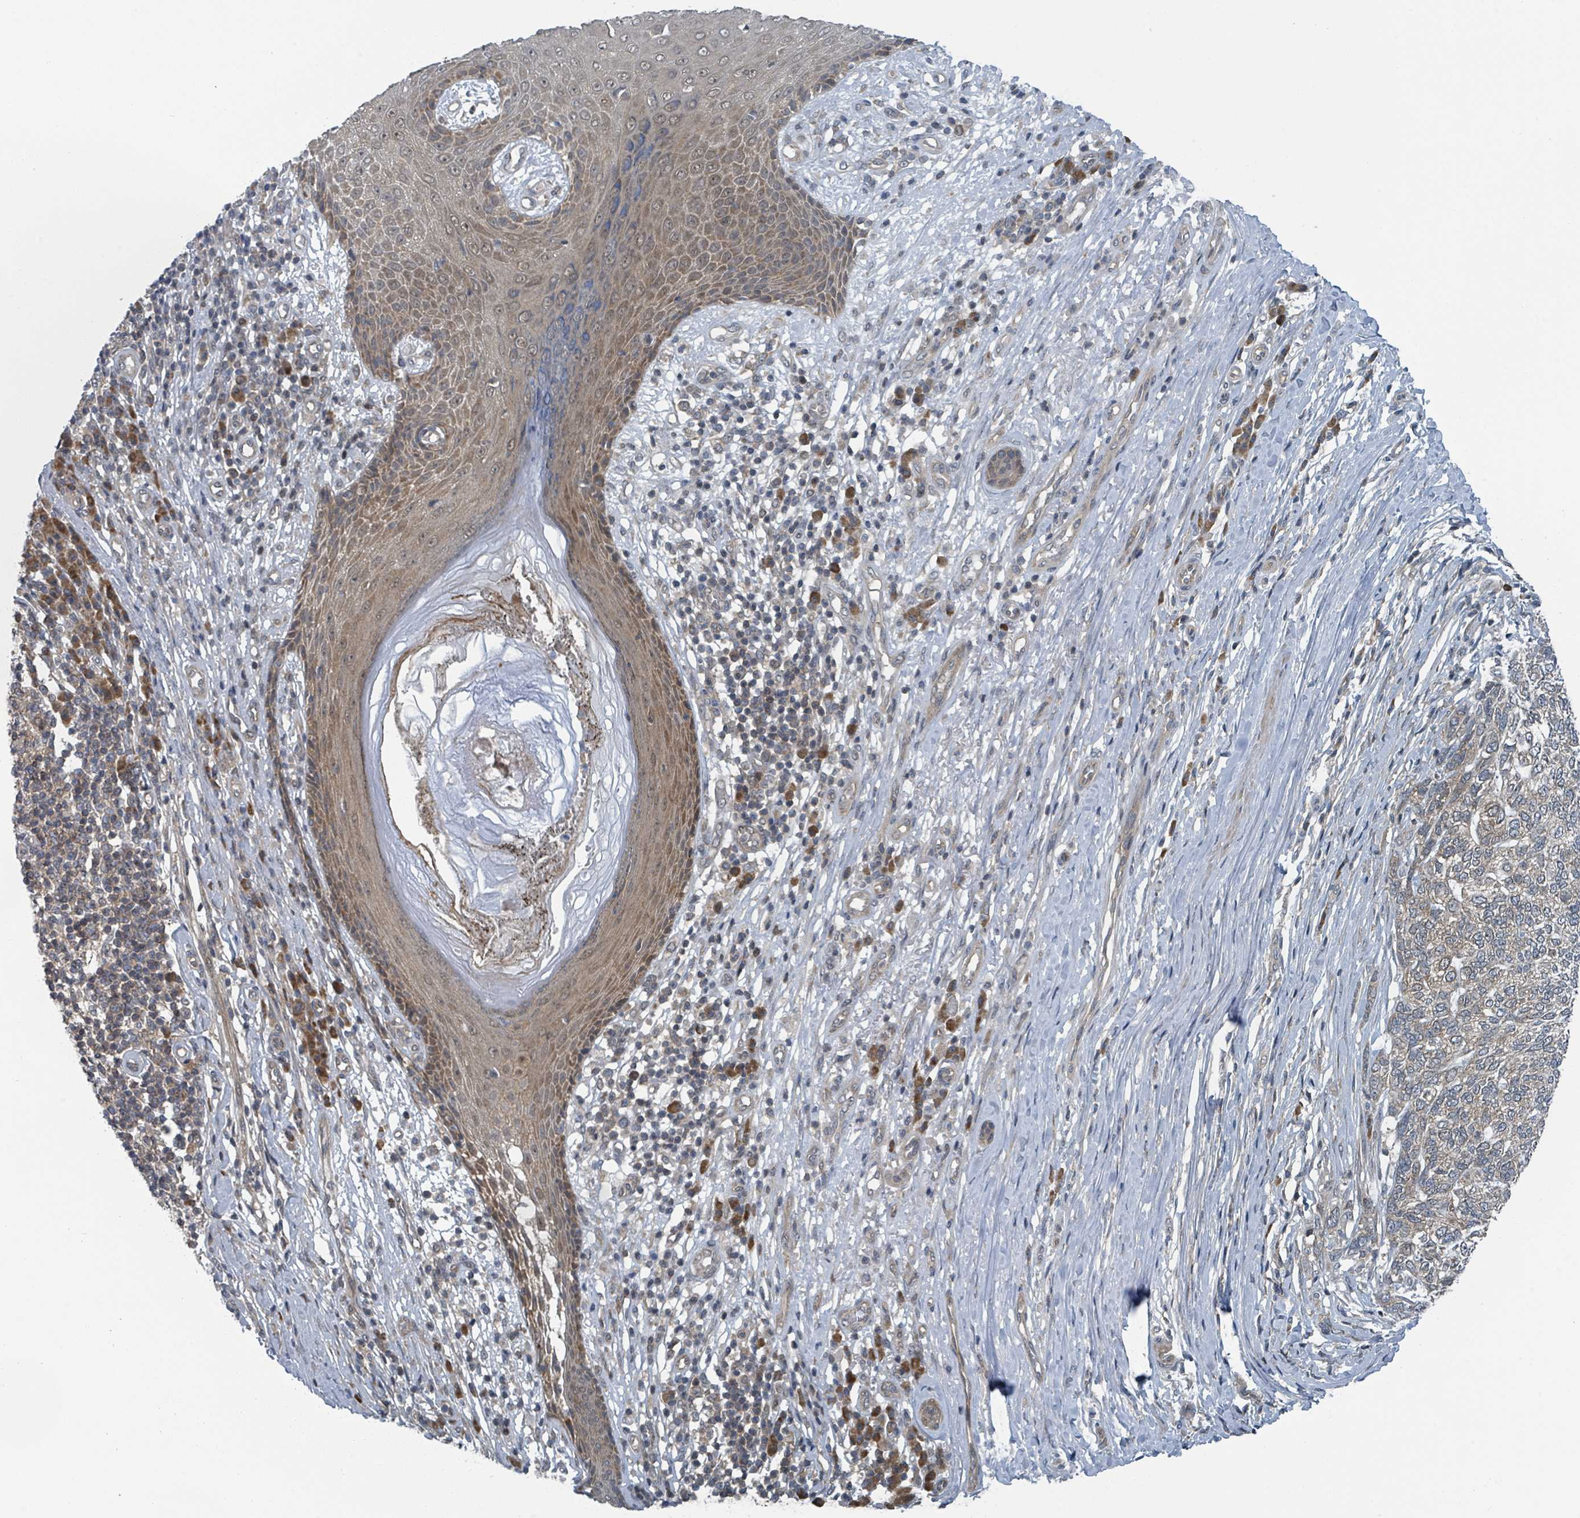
{"staining": {"intensity": "weak", "quantity": "<25%", "location": "cytoplasmic/membranous"}, "tissue": "skin cancer", "cell_type": "Tumor cells", "image_type": "cancer", "snomed": [{"axis": "morphology", "description": "Basal cell carcinoma"}, {"axis": "topography", "description": "Skin"}], "caption": "An IHC photomicrograph of skin cancer is shown. There is no staining in tumor cells of skin cancer.", "gene": "GOLGA7", "patient": {"sex": "female", "age": 65}}